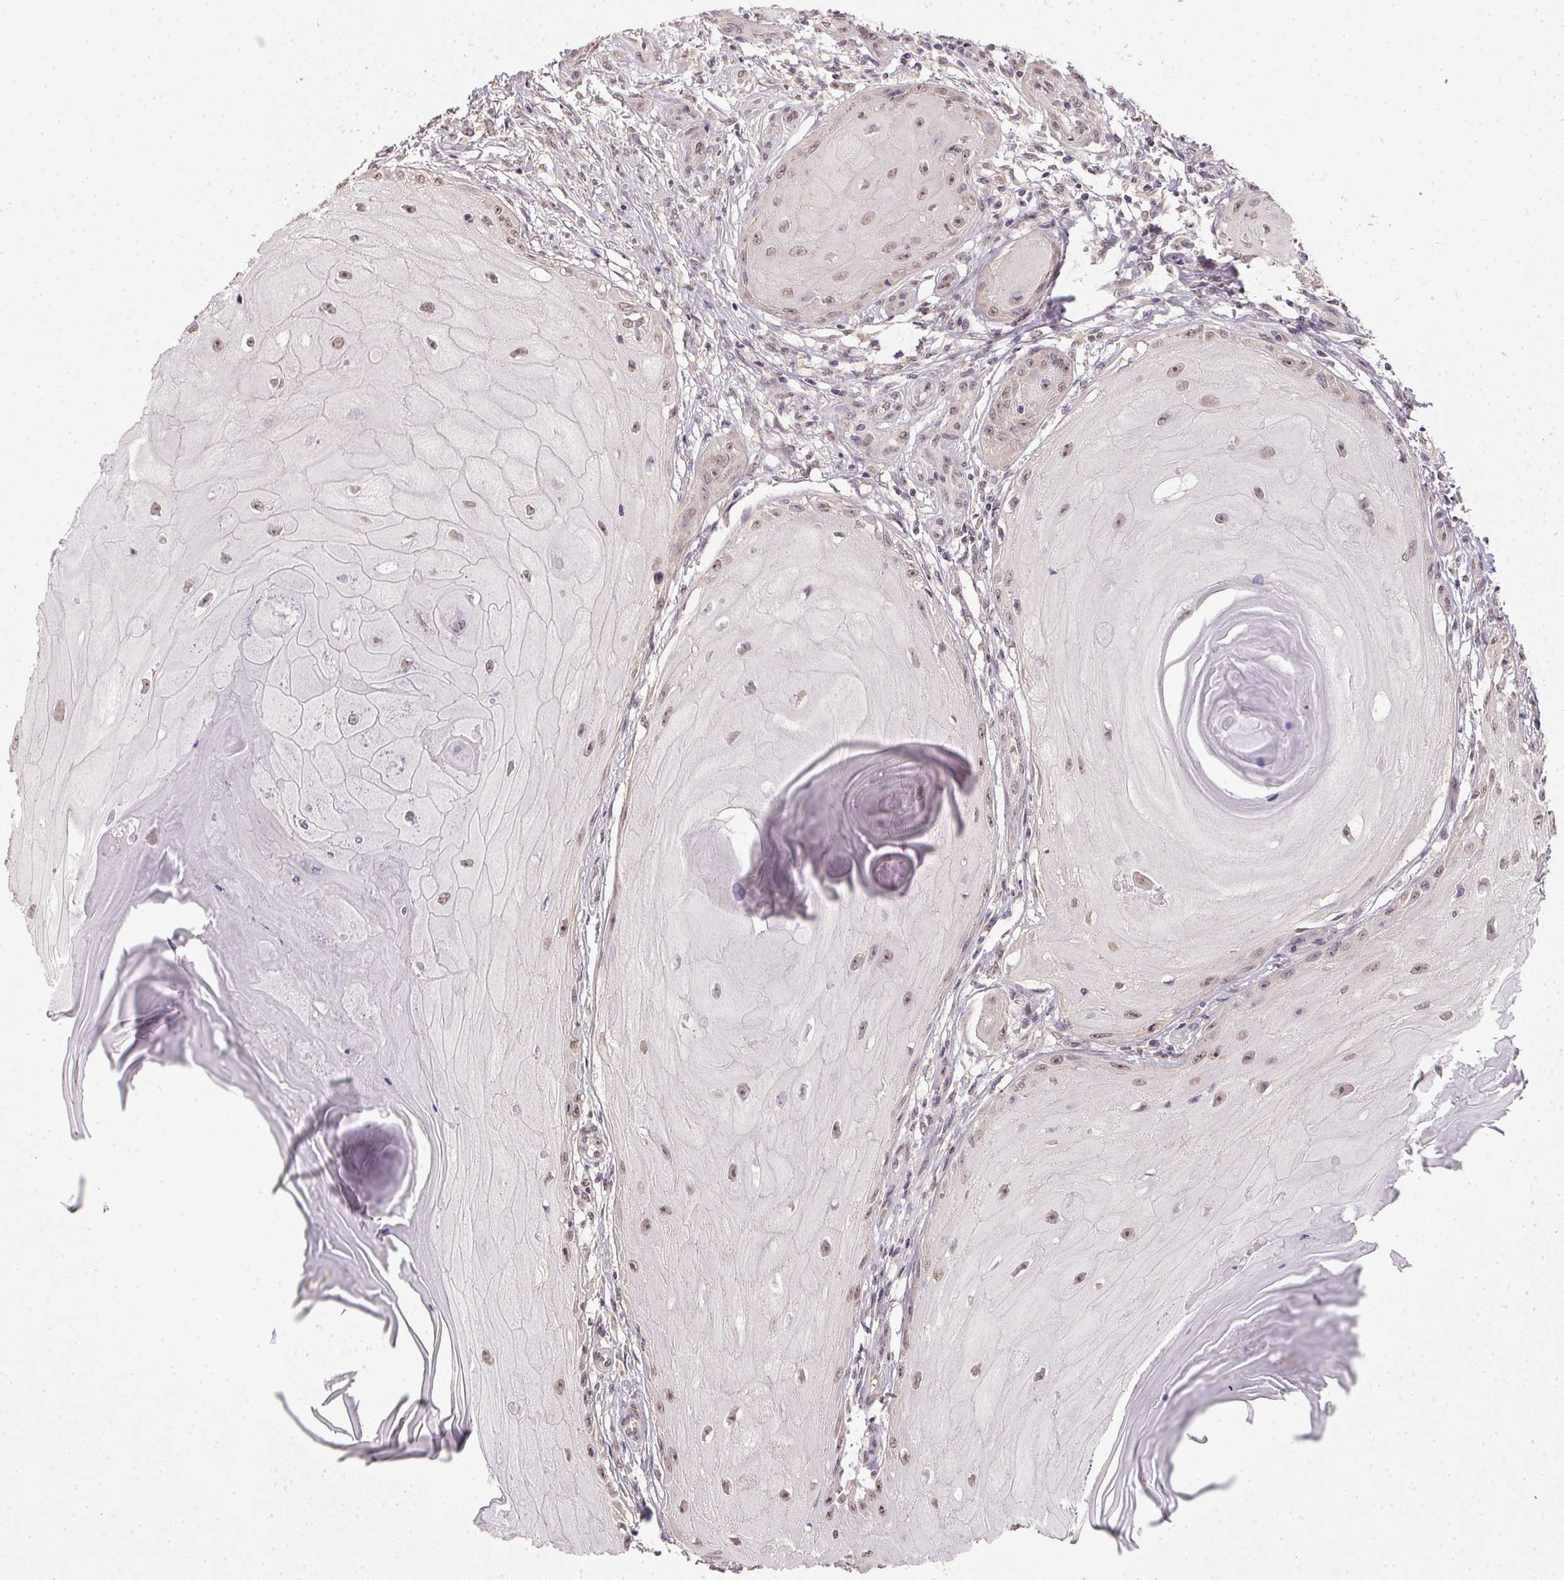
{"staining": {"intensity": "weak", "quantity": ">75%", "location": "nuclear"}, "tissue": "skin cancer", "cell_type": "Tumor cells", "image_type": "cancer", "snomed": [{"axis": "morphology", "description": "Squamous cell carcinoma, NOS"}, {"axis": "topography", "description": "Skin"}], "caption": "Protein staining demonstrates weak nuclear staining in approximately >75% of tumor cells in skin squamous cell carcinoma. (DAB (3,3'-diaminobenzidine) = brown stain, brightfield microscopy at high magnification).", "gene": "PPP4R4", "patient": {"sex": "female", "age": 77}}